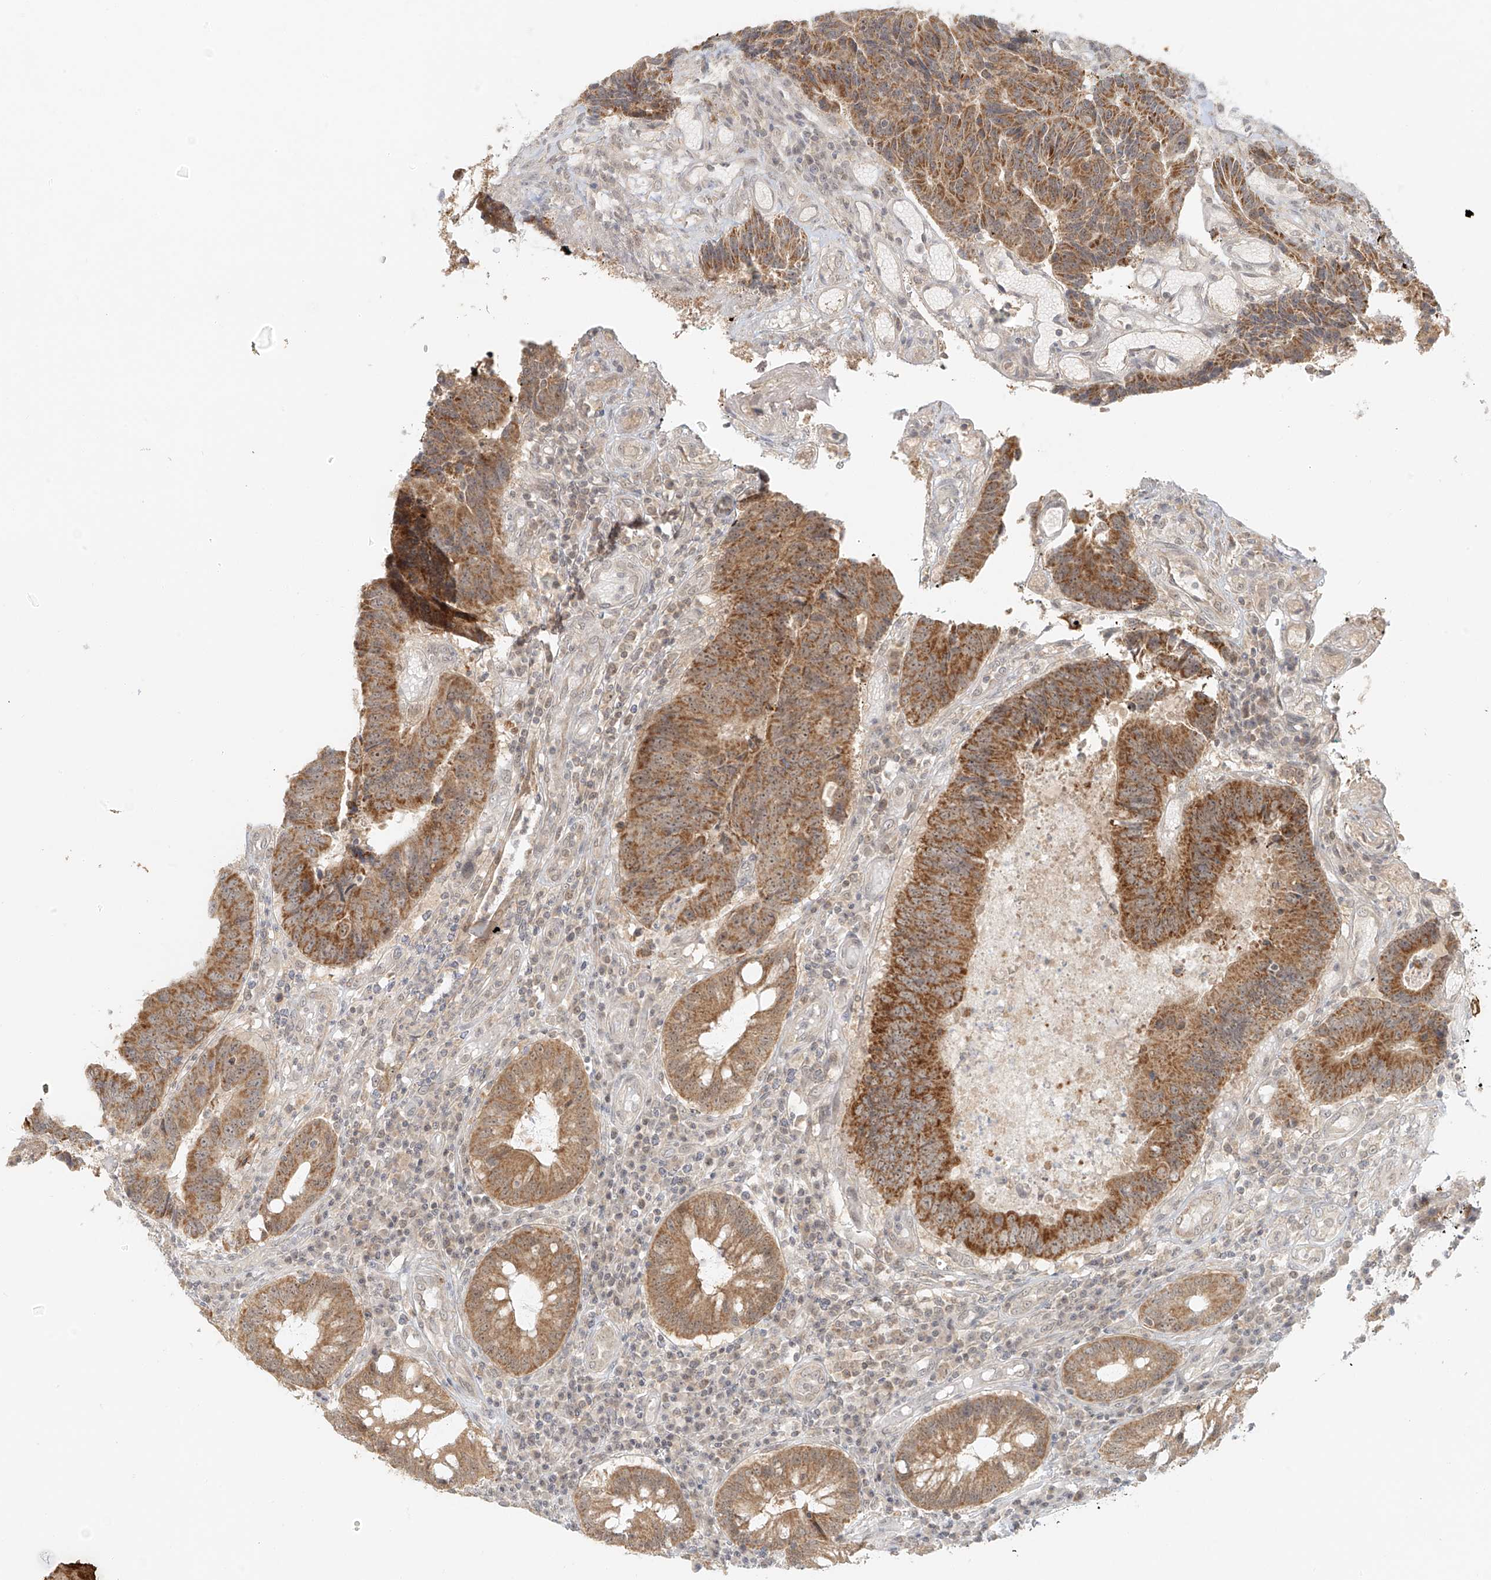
{"staining": {"intensity": "moderate", "quantity": ">75%", "location": "cytoplasmic/membranous"}, "tissue": "colorectal cancer", "cell_type": "Tumor cells", "image_type": "cancer", "snomed": [{"axis": "morphology", "description": "Adenocarcinoma, NOS"}, {"axis": "topography", "description": "Rectum"}], "caption": "Colorectal adenocarcinoma stained for a protein (brown) reveals moderate cytoplasmic/membranous positive positivity in approximately >75% of tumor cells.", "gene": "MIPEP", "patient": {"sex": "male", "age": 84}}